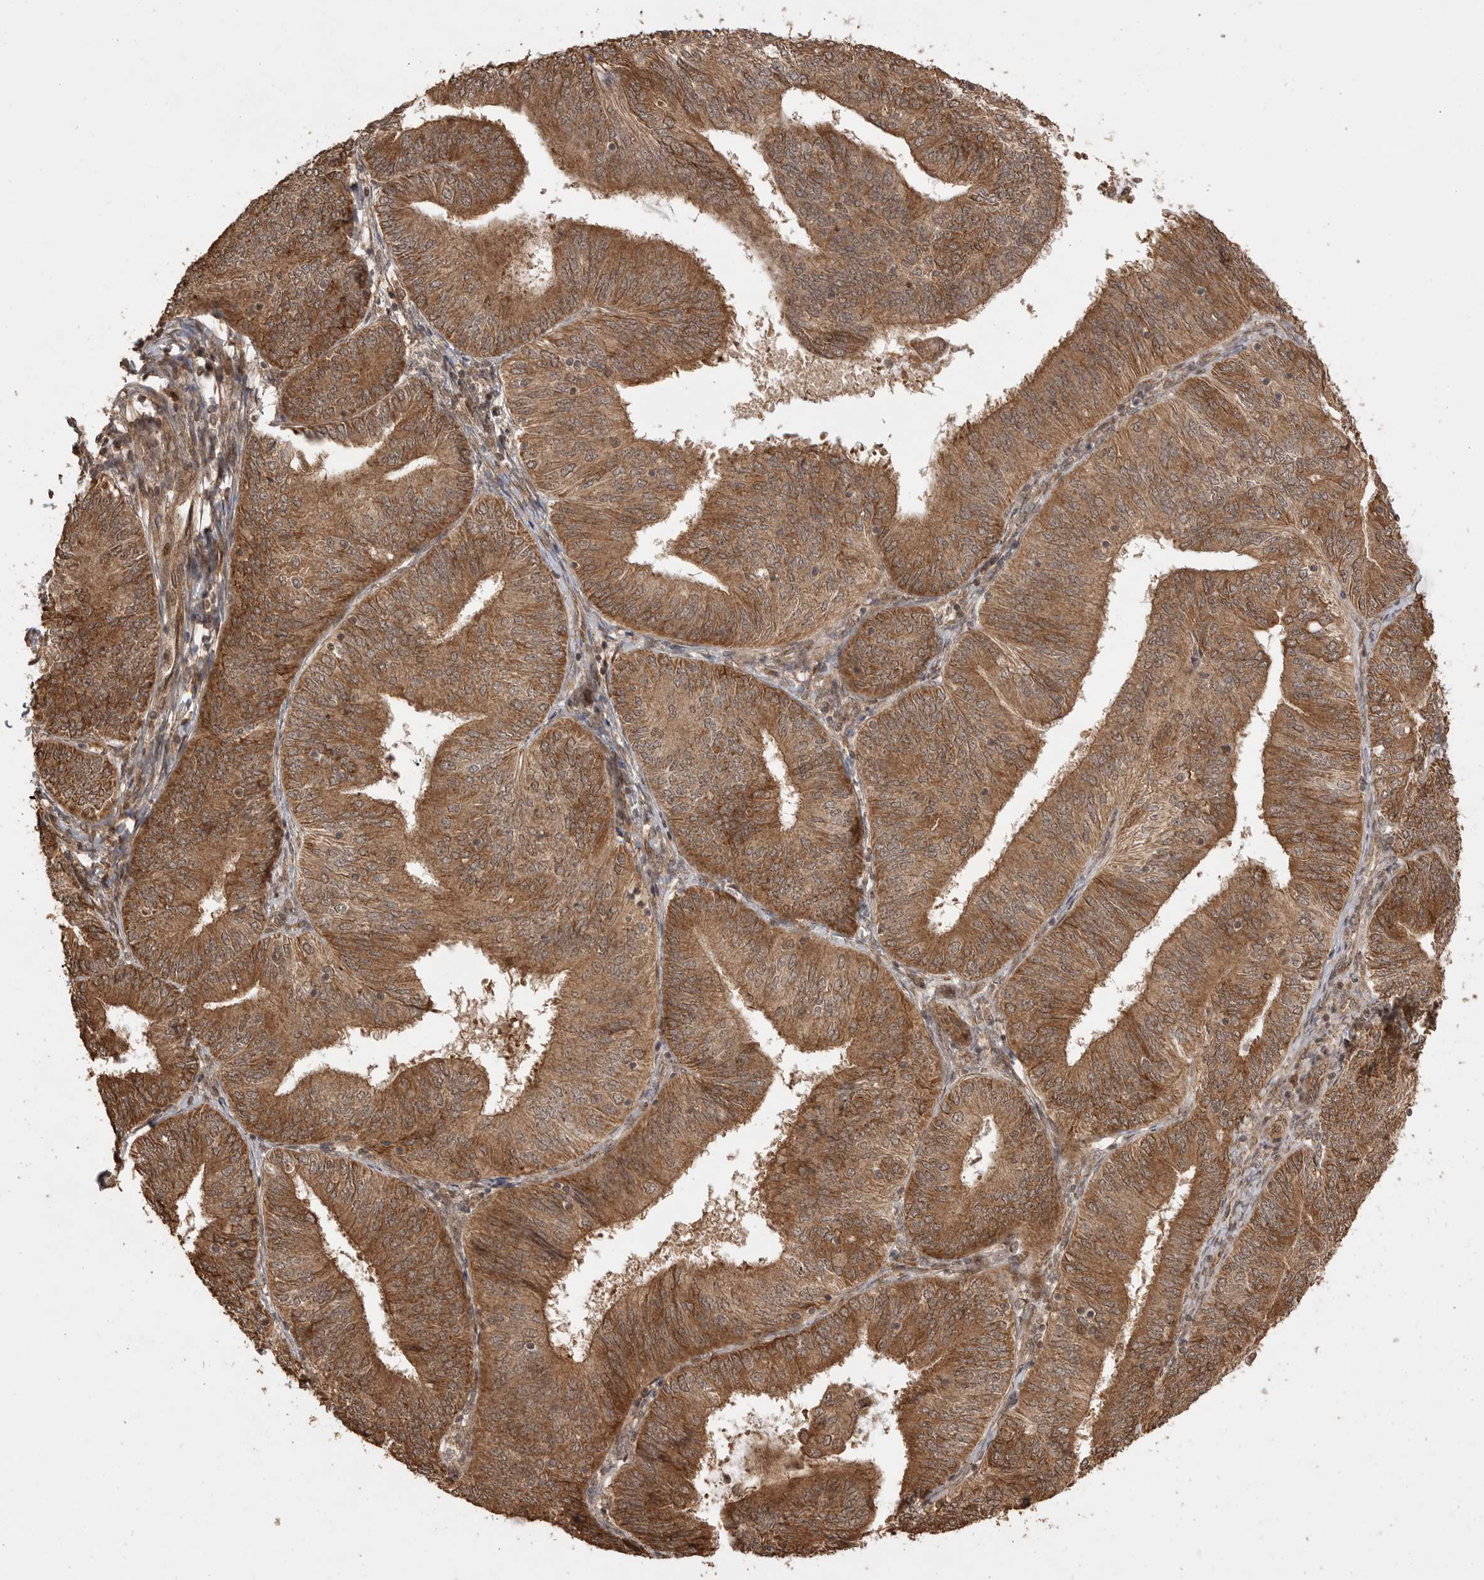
{"staining": {"intensity": "moderate", "quantity": ">75%", "location": "cytoplasmic/membranous"}, "tissue": "endometrial cancer", "cell_type": "Tumor cells", "image_type": "cancer", "snomed": [{"axis": "morphology", "description": "Adenocarcinoma, NOS"}, {"axis": "topography", "description": "Endometrium"}], "caption": "Endometrial cancer (adenocarcinoma) tissue displays moderate cytoplasmic/membranous expression in approximately >75% of tumor cells", "gene": "BOC", "patient": {"sex": "female", "age": 58}}